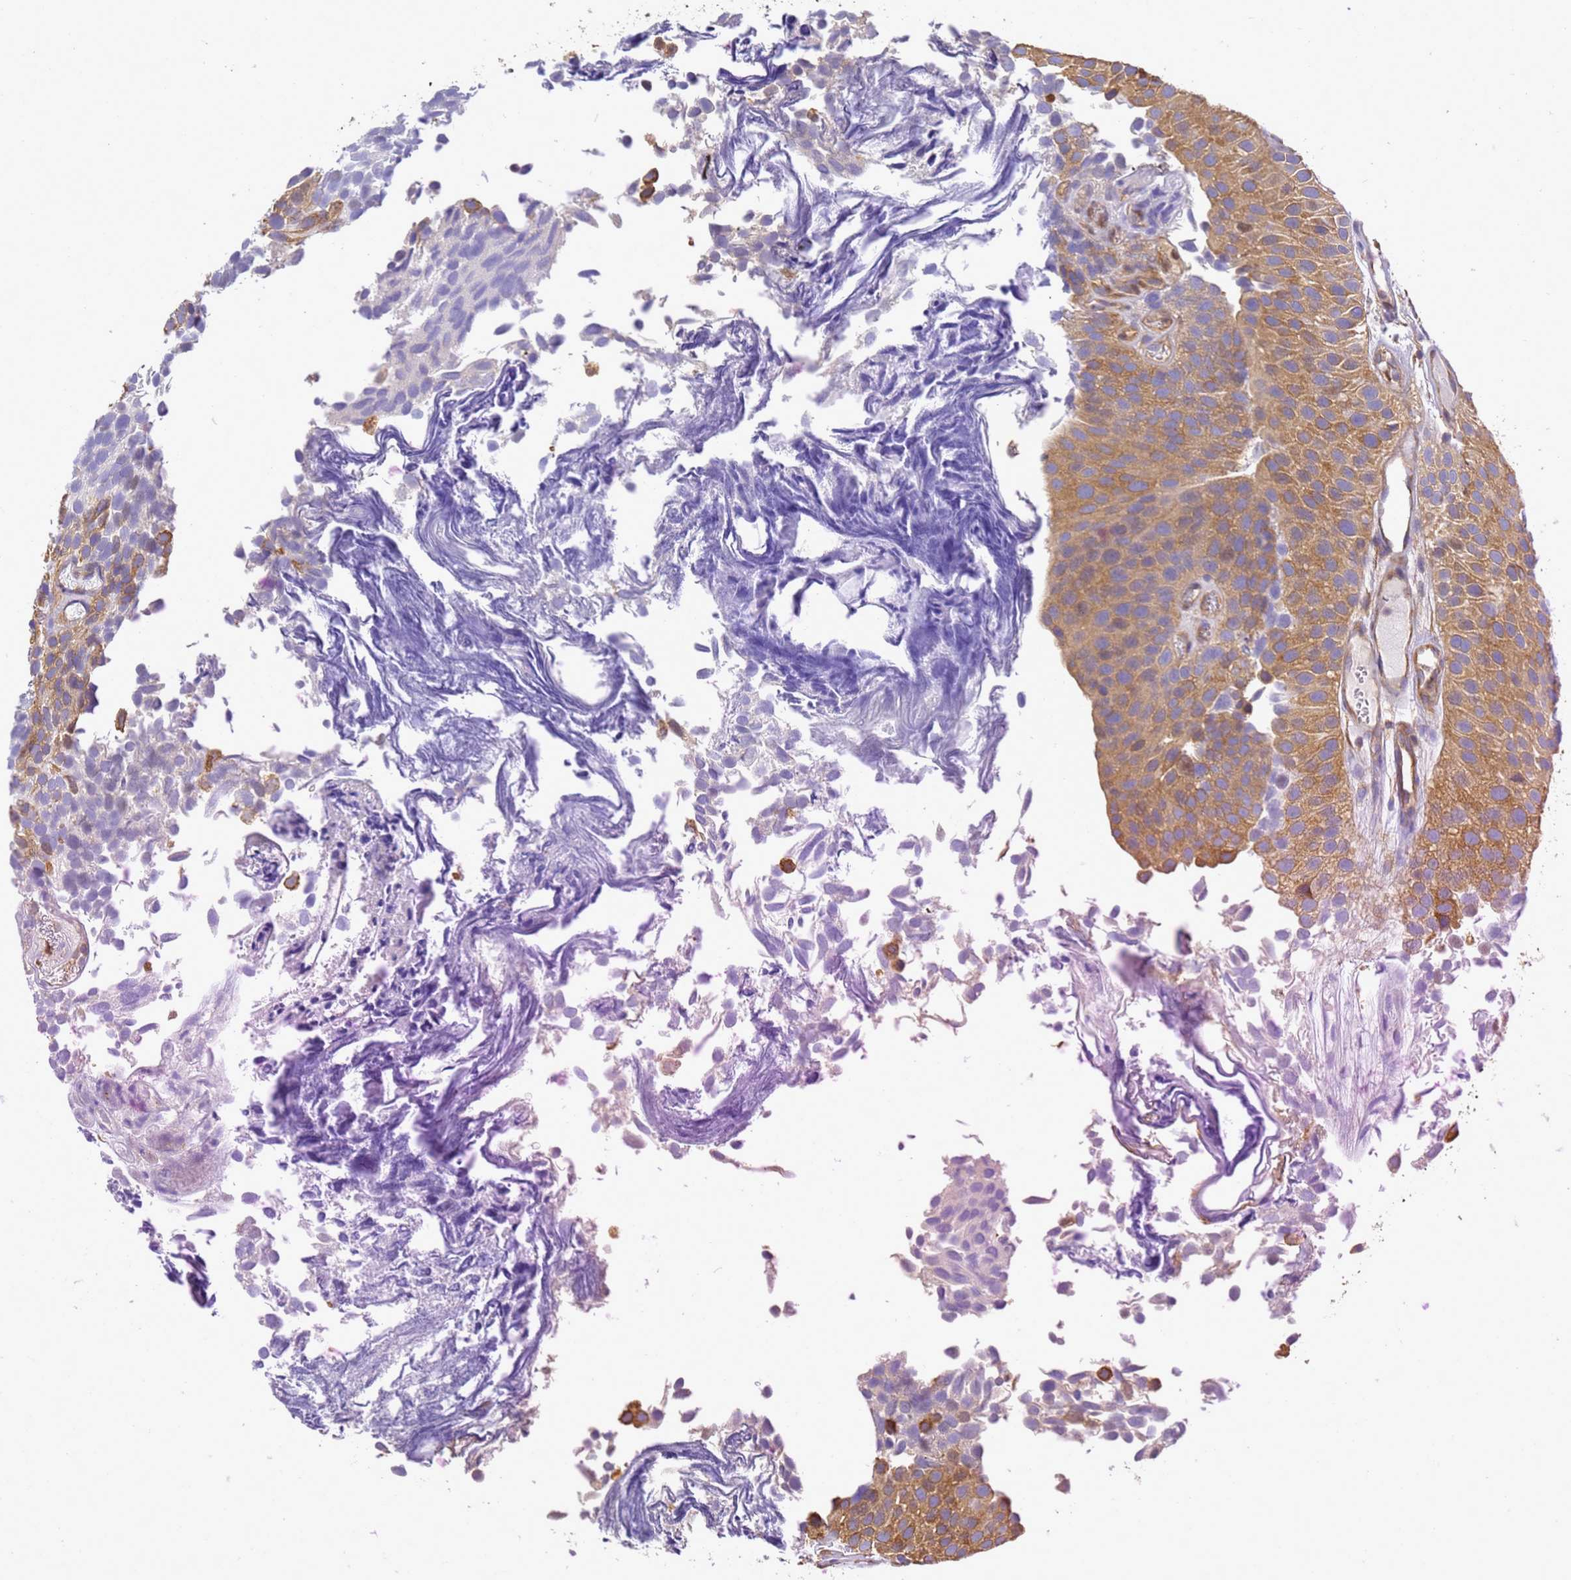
{"staining": {"intensity": "moderate", "quantity": ">75%", "location": "cytoplasmic/membranous"}, "tissue": "urothelial cancer", "cell_type": "Tumor cells", "image_type": "cancer", "snomed": [{"axis": "morphology", "description": "Urothelial carcinoma, Low grade"}, {"axis": "topography", "description": "Urinary bladder"}], "caption": "A high-resolution photomicrograph shows immunohistochemistry (IHC) staining of urothelial cancer, which demonstrates moderate cytoplasmic/membranous staining in approximately >75% of tumor cells.", "gene": "NARS1", "patient": {"sex": "male", "age": 89}}